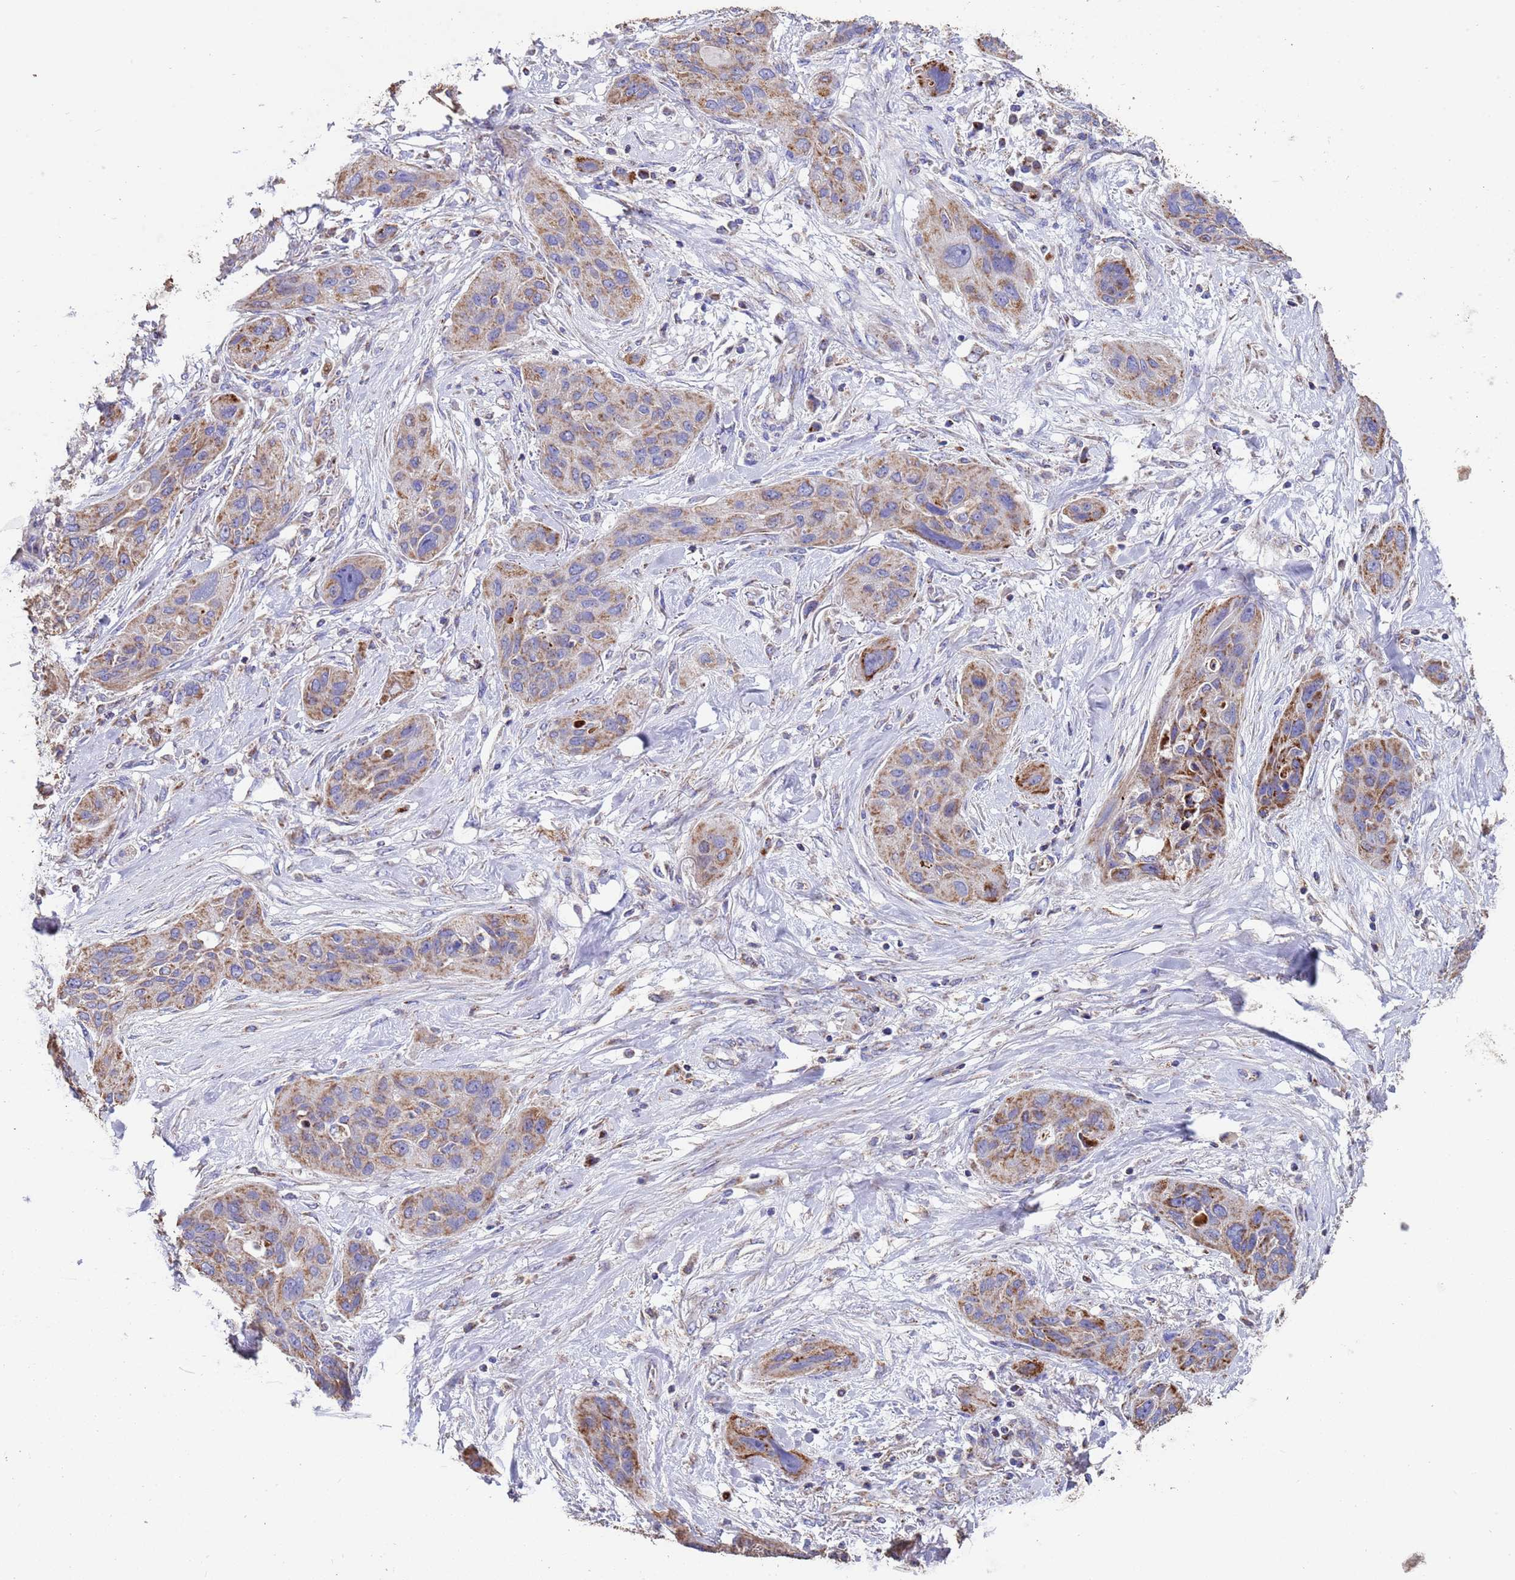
{"staining": {"intensity": "moderate", "quantity": ">75%", "location": "cytoplasmic/membranous"}, "tissue": "lung cancer", "cell_type": "Tumor cells", "image_type": "cancer", "snomed": [{"axis": "morphology", "description": "Squamous cell carcinoma, NOS"}, {"axis": "topography", "description": "Lung"}], "caption": "There is medium levels of moderate cytoplasmic/membranous expression in tumor cells of squamous cell carcinoma (lung), as demonstrated by immunohistochemical staining (brown color).", "gene": "ZNFX1", "patient": {"sex": "female", "age": 70}}